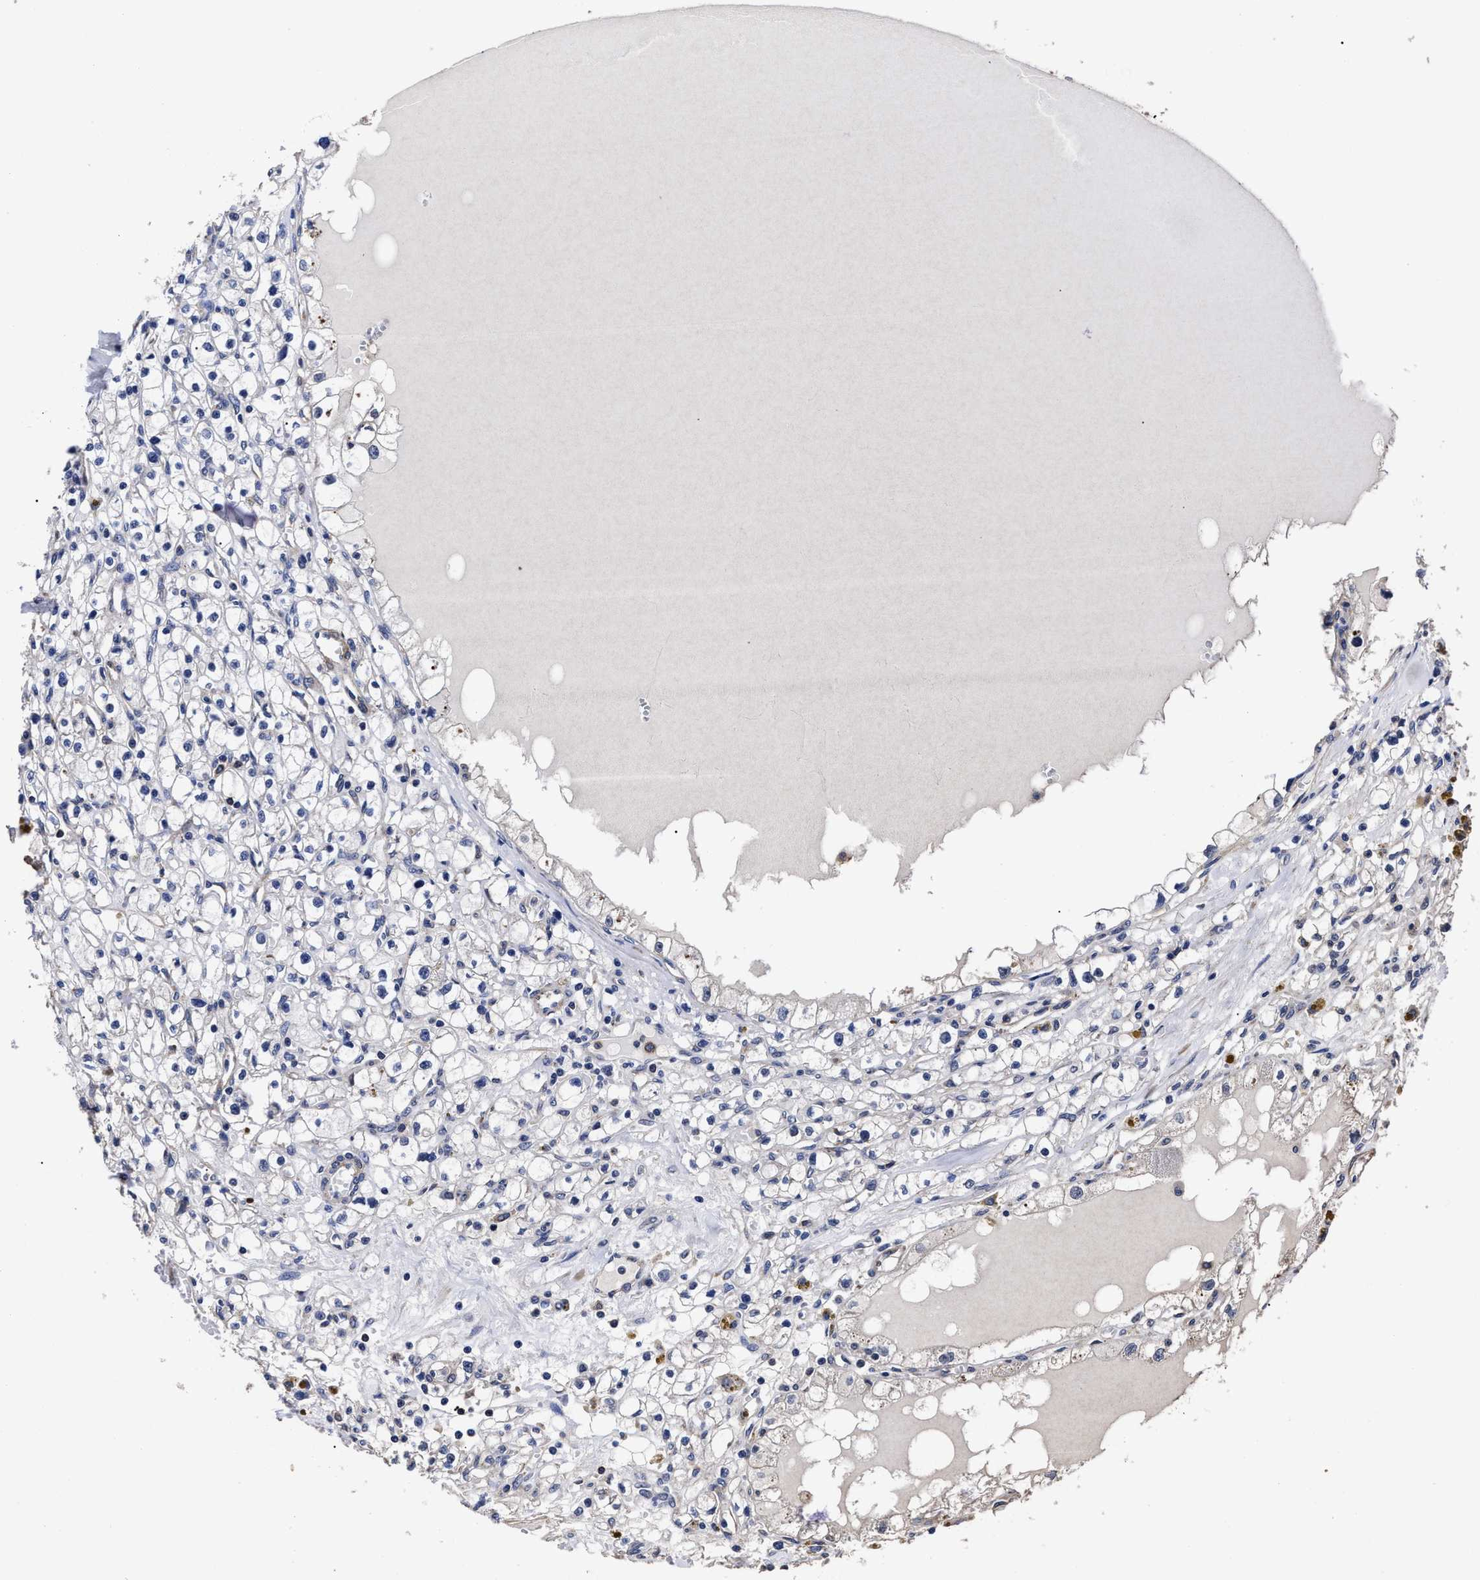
{"staining": {"intensity": "negative", "quantity": "none", "location": "none"}, "tissue": "renal cancer", "cell_type": "Tumor cells", "image_type": "cancer", "snomed": [{"axis": "morphology", "description": "Adenocarcinoma, NOS"}, {"axis": "topography", "description": "Kidney"}], "caption": "Immunohistochemistry (IHC) histopathology image of adenocarcinoma (renal) stained for a protein (brown), which exhibits no positivity in tumor cells.", "gene": "AVEN", "patient": {"sex": "male", "age": 56}}